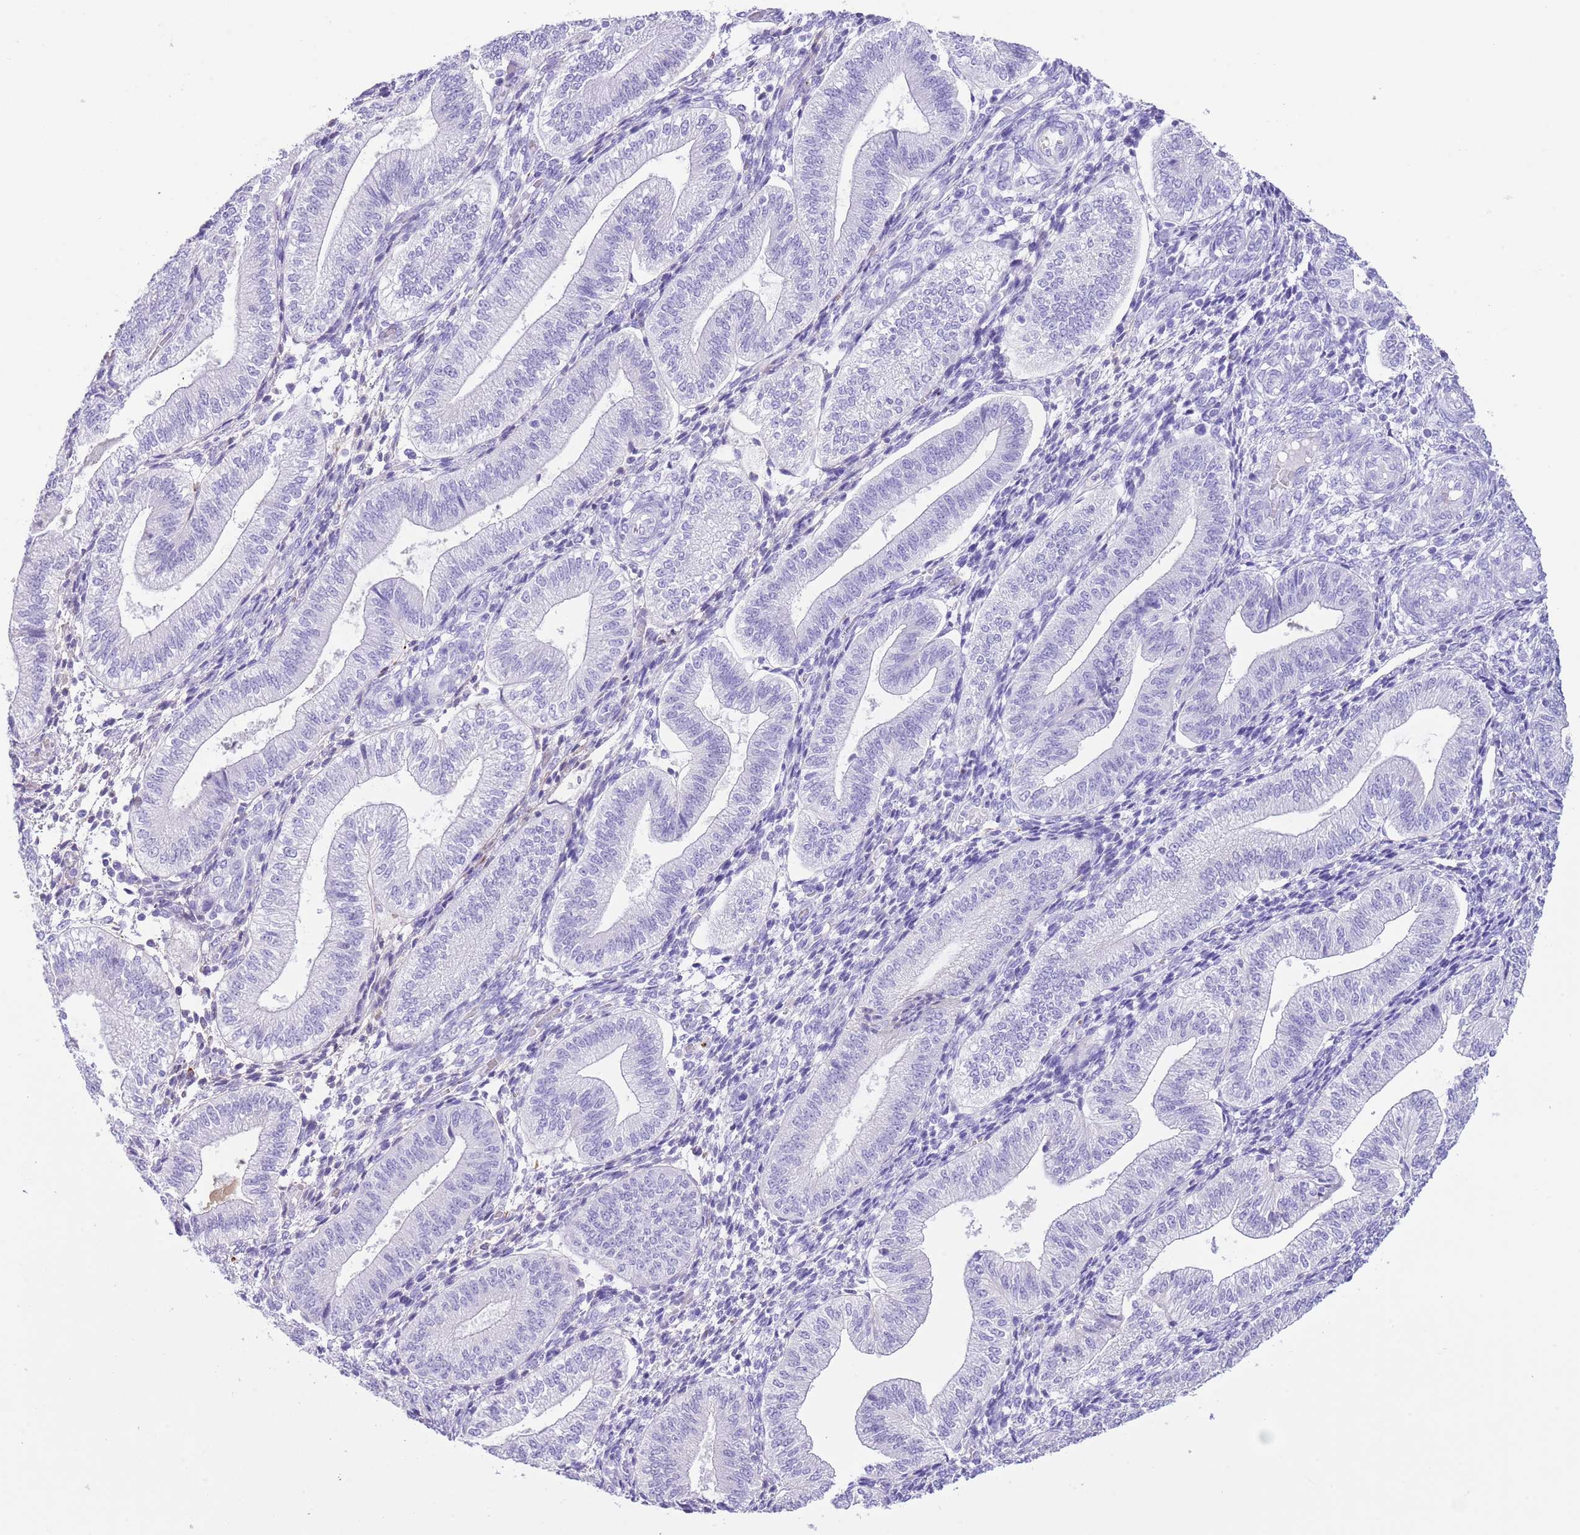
{"staining": {"intensity": "moderate", "quantity": "<25%", "location": "cytoplasmic/membranous"}, "tissue": "endometrium", "cell_type": "Cells in endometrial stroma", "image_type": "normal", "snomed": [{"axis": "morphology", "description": "Normal tissue, NOS"}, {"axis": "topography", "description": "Endometrium"}], "caption": "Protein expression analysis of normal endometrium reveals moderate cytoplasmic/membranous expression in about <25% of cells in endometrial stroma. (DAB (3,3'-diaminobenzidine) IHC, brown staining for protein, blue staining for nuclei).", "gene": "IGF1", "patient": {"sex": "female", "age": 34}}